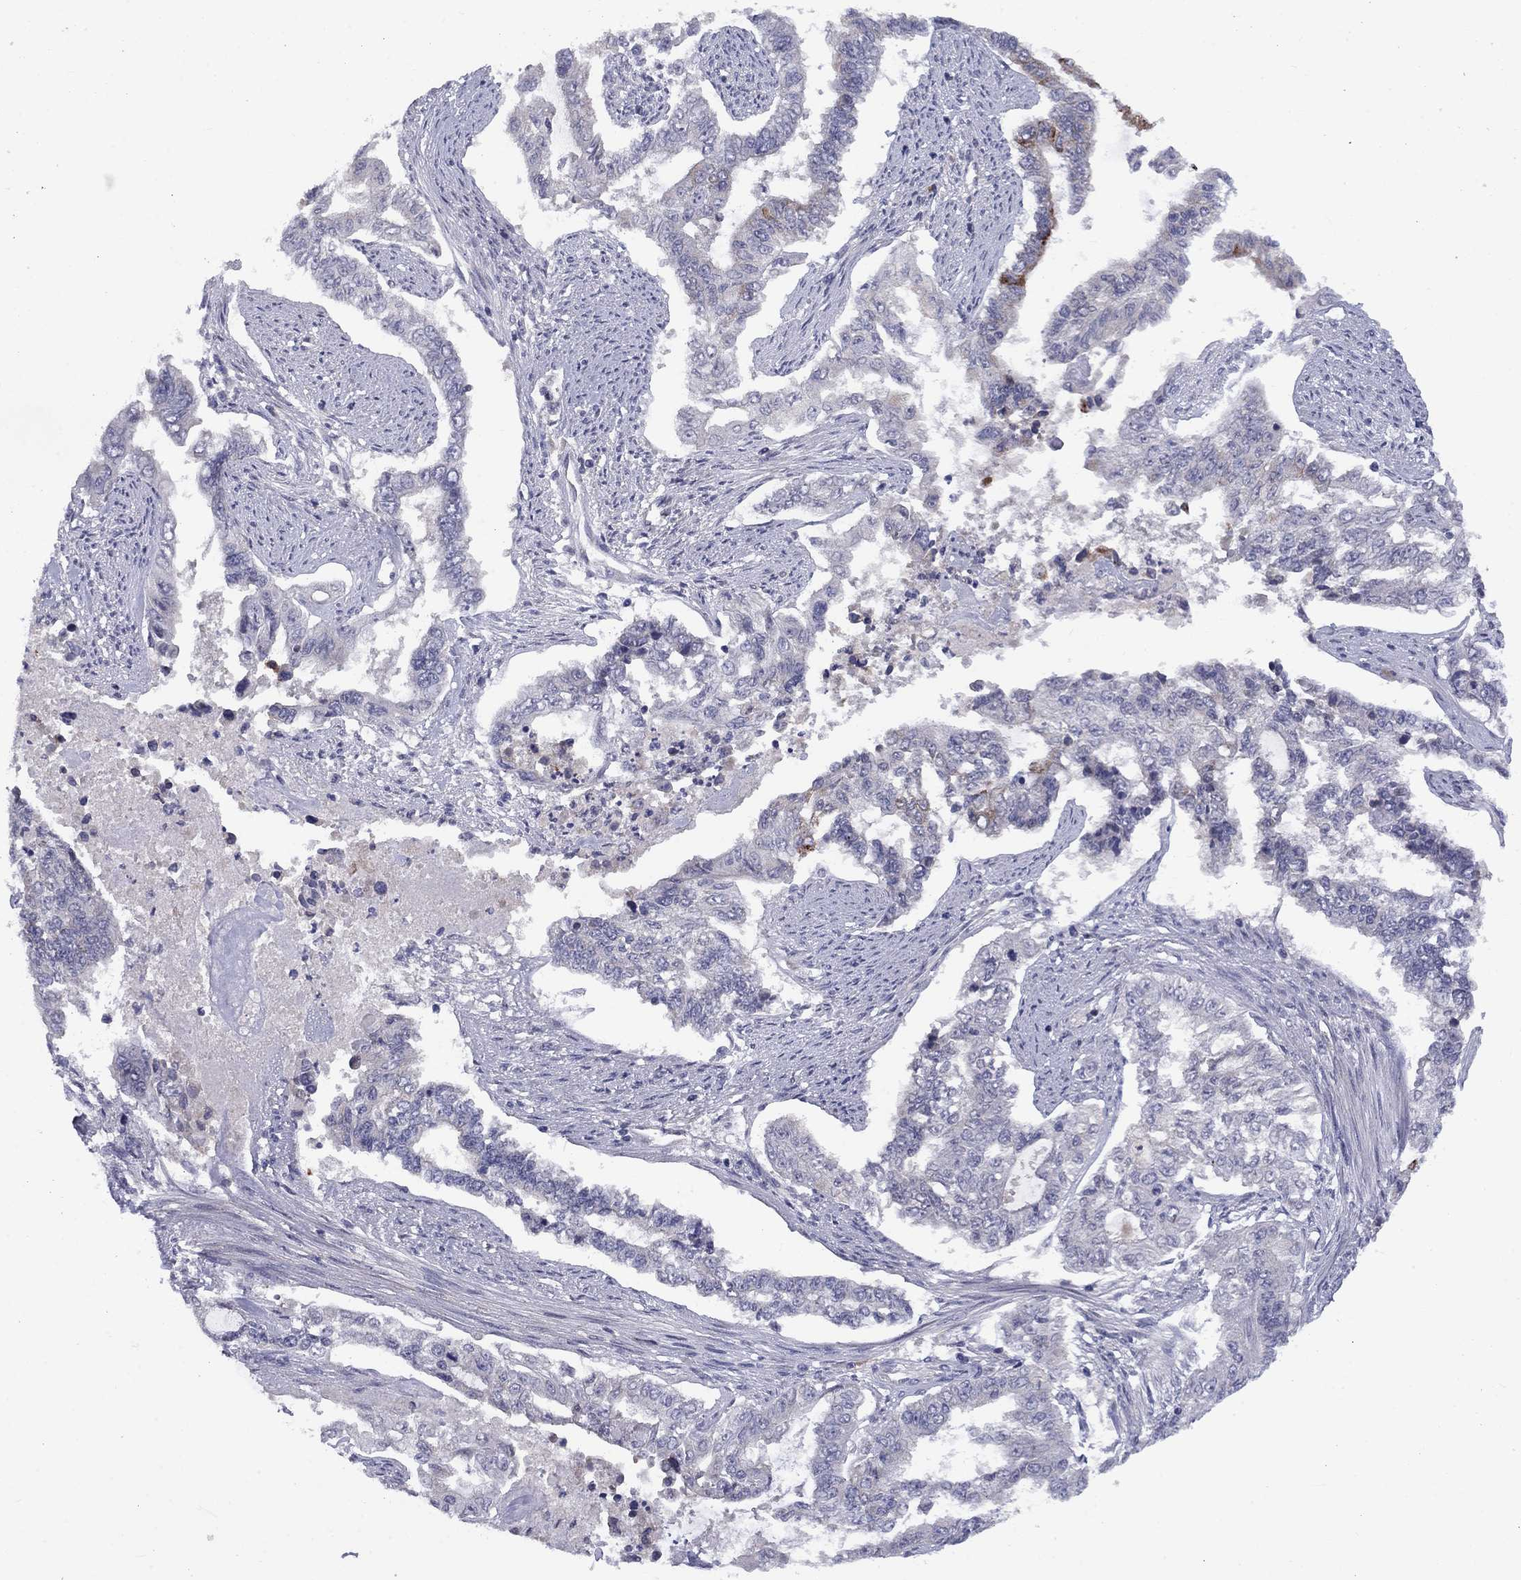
{"staining": {"intensity": "strong", "quantity": "<25%", "location": "cytoplasmic/membranous"}, "tissue": "endometrial cancer", "cell_type": "Tumor cells", "image_type": "cancer", "snomed": [{"axis": "morphology", "description": "Adenocarcinoma, NOS"}, {"axis": "topography", "description": "Uterus"}], "caption": "Strong cytoplasmic/membranous staining for a protein is appreciated in about <25% of tumor cells of endometrial cancer (adenocarcinoma) using immunohistochemistry.", "gene": "CACNA1A", "patient": {"sex": "female", "age": 59}}